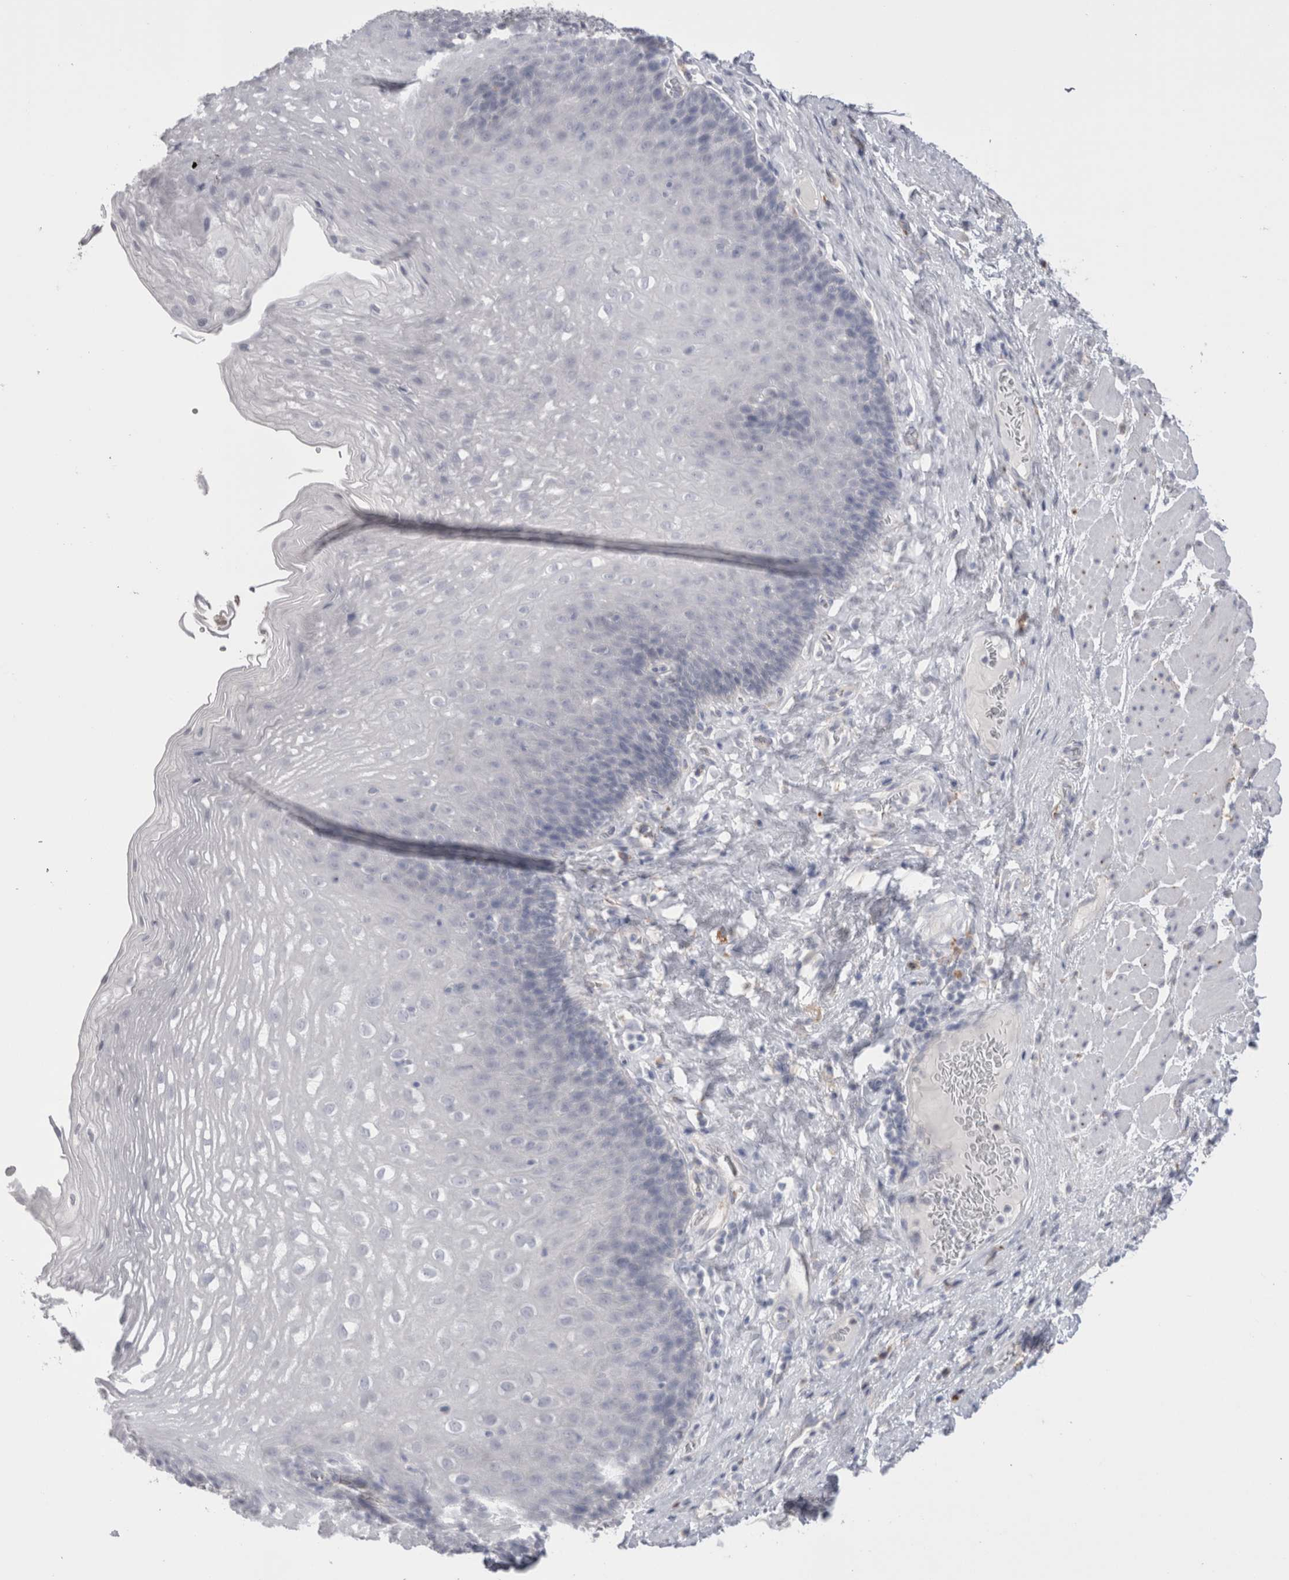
{"staining": {"intensity": "negative", "quantity": "none", "location": "none"}, "tissue": "esophagus", "cell_type": "Squamous epithelial cells", "image_type": "normal", "snomed": [{"axis": "morphology", "description": "Normal tissue, NOS"}, {"axis": "topography", "description": "Esophagus"}], "caption": "Immunohistochemistry (IHC) of benign esophagus exhibits no staining in squamous epithelial cells.", "gene": "EPDR1", "patient": {"sex": "female", "age": 66}}